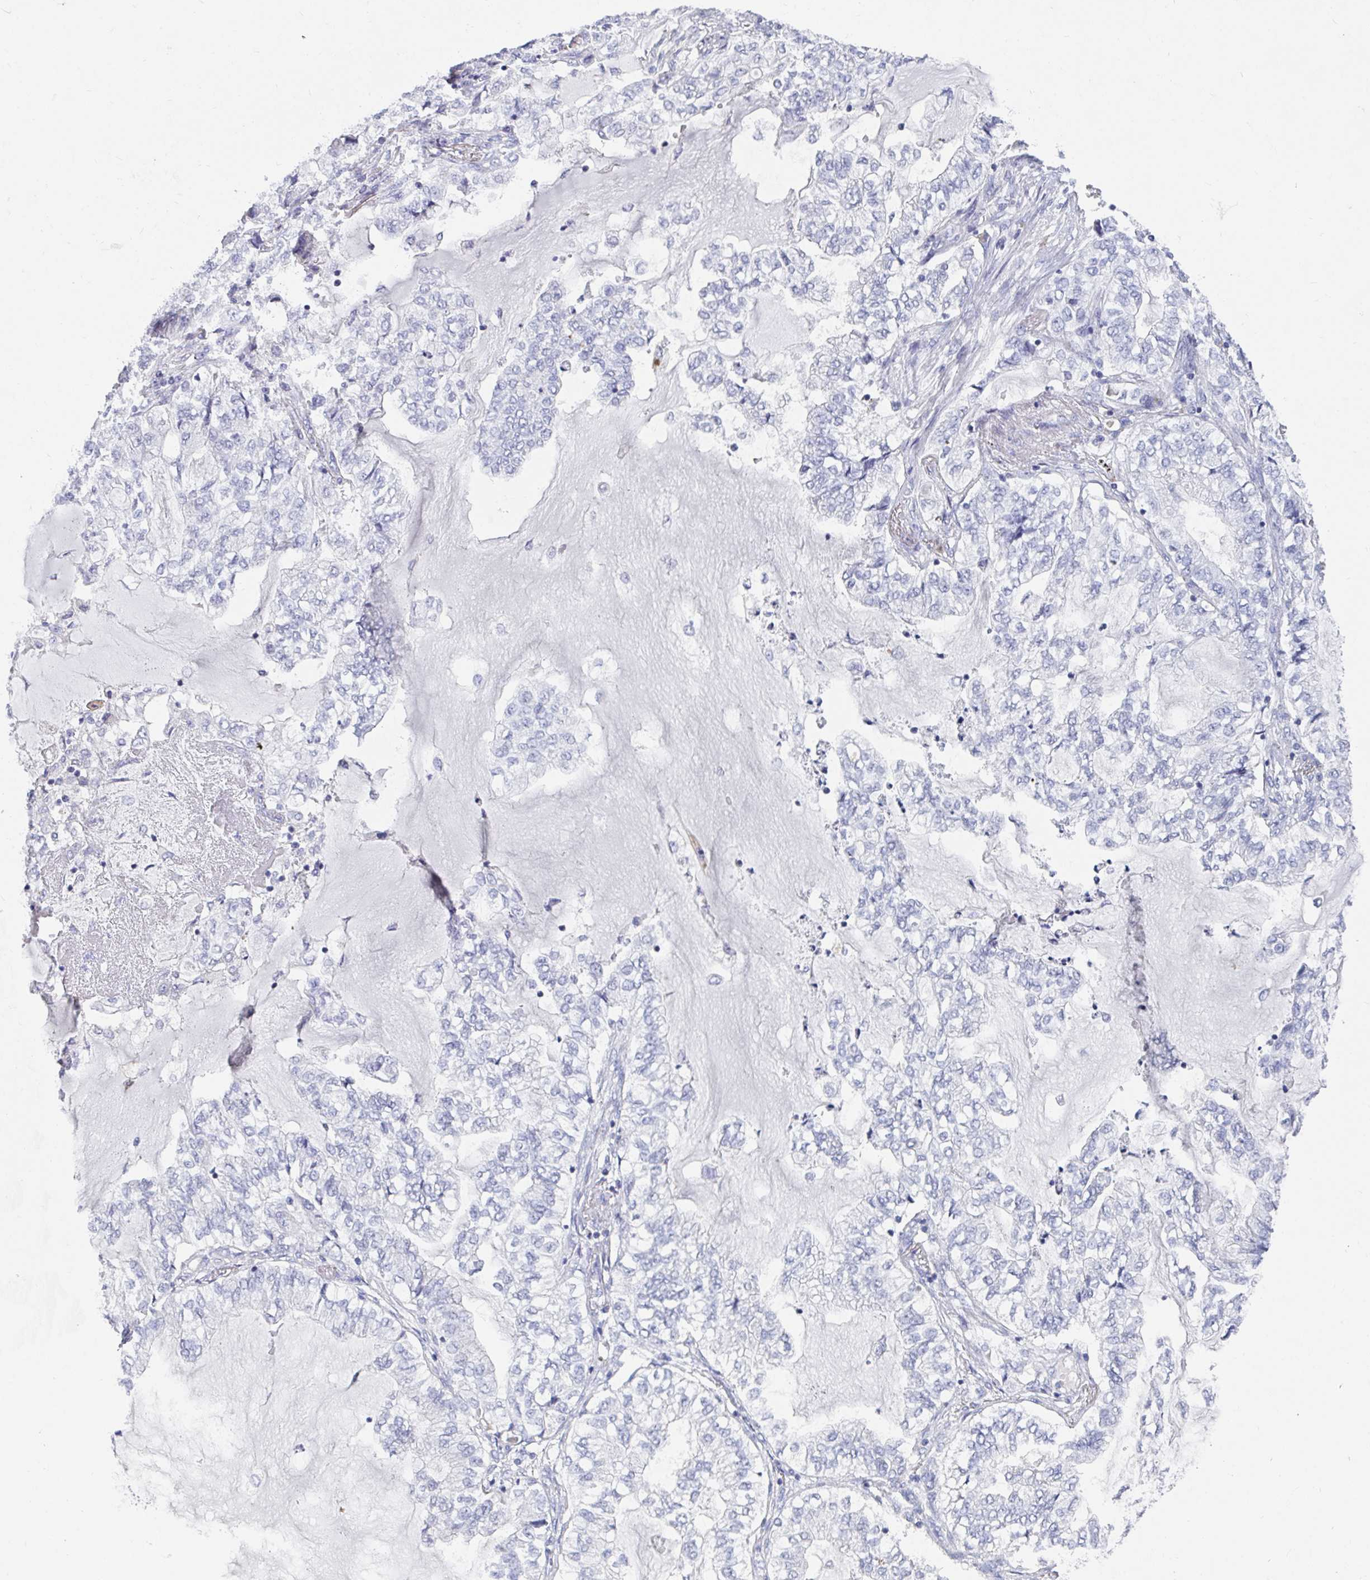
{"staining": {"intensity": "negative", "quantity": "none", "location": "none"}, "tissue": "lung cancer", "cell_type": "Tumor cells", "image_type": "cancer", "snomed": [{"axis": "morphology", "description": "Adenocarcinoma, NOS"}, {"axis": "topography", "description": "Lymph node"}, {"axis": "topography", "description": "Lung"}], "caption": "DAB (3,3'-diaminobenzidine) immunohistochemical staining of adenocarcinoma (lung) demonstrates no significant positivity in tumor cells.", "gene": "ZNF561", "patient": {"sex": "male", "age": 66}}